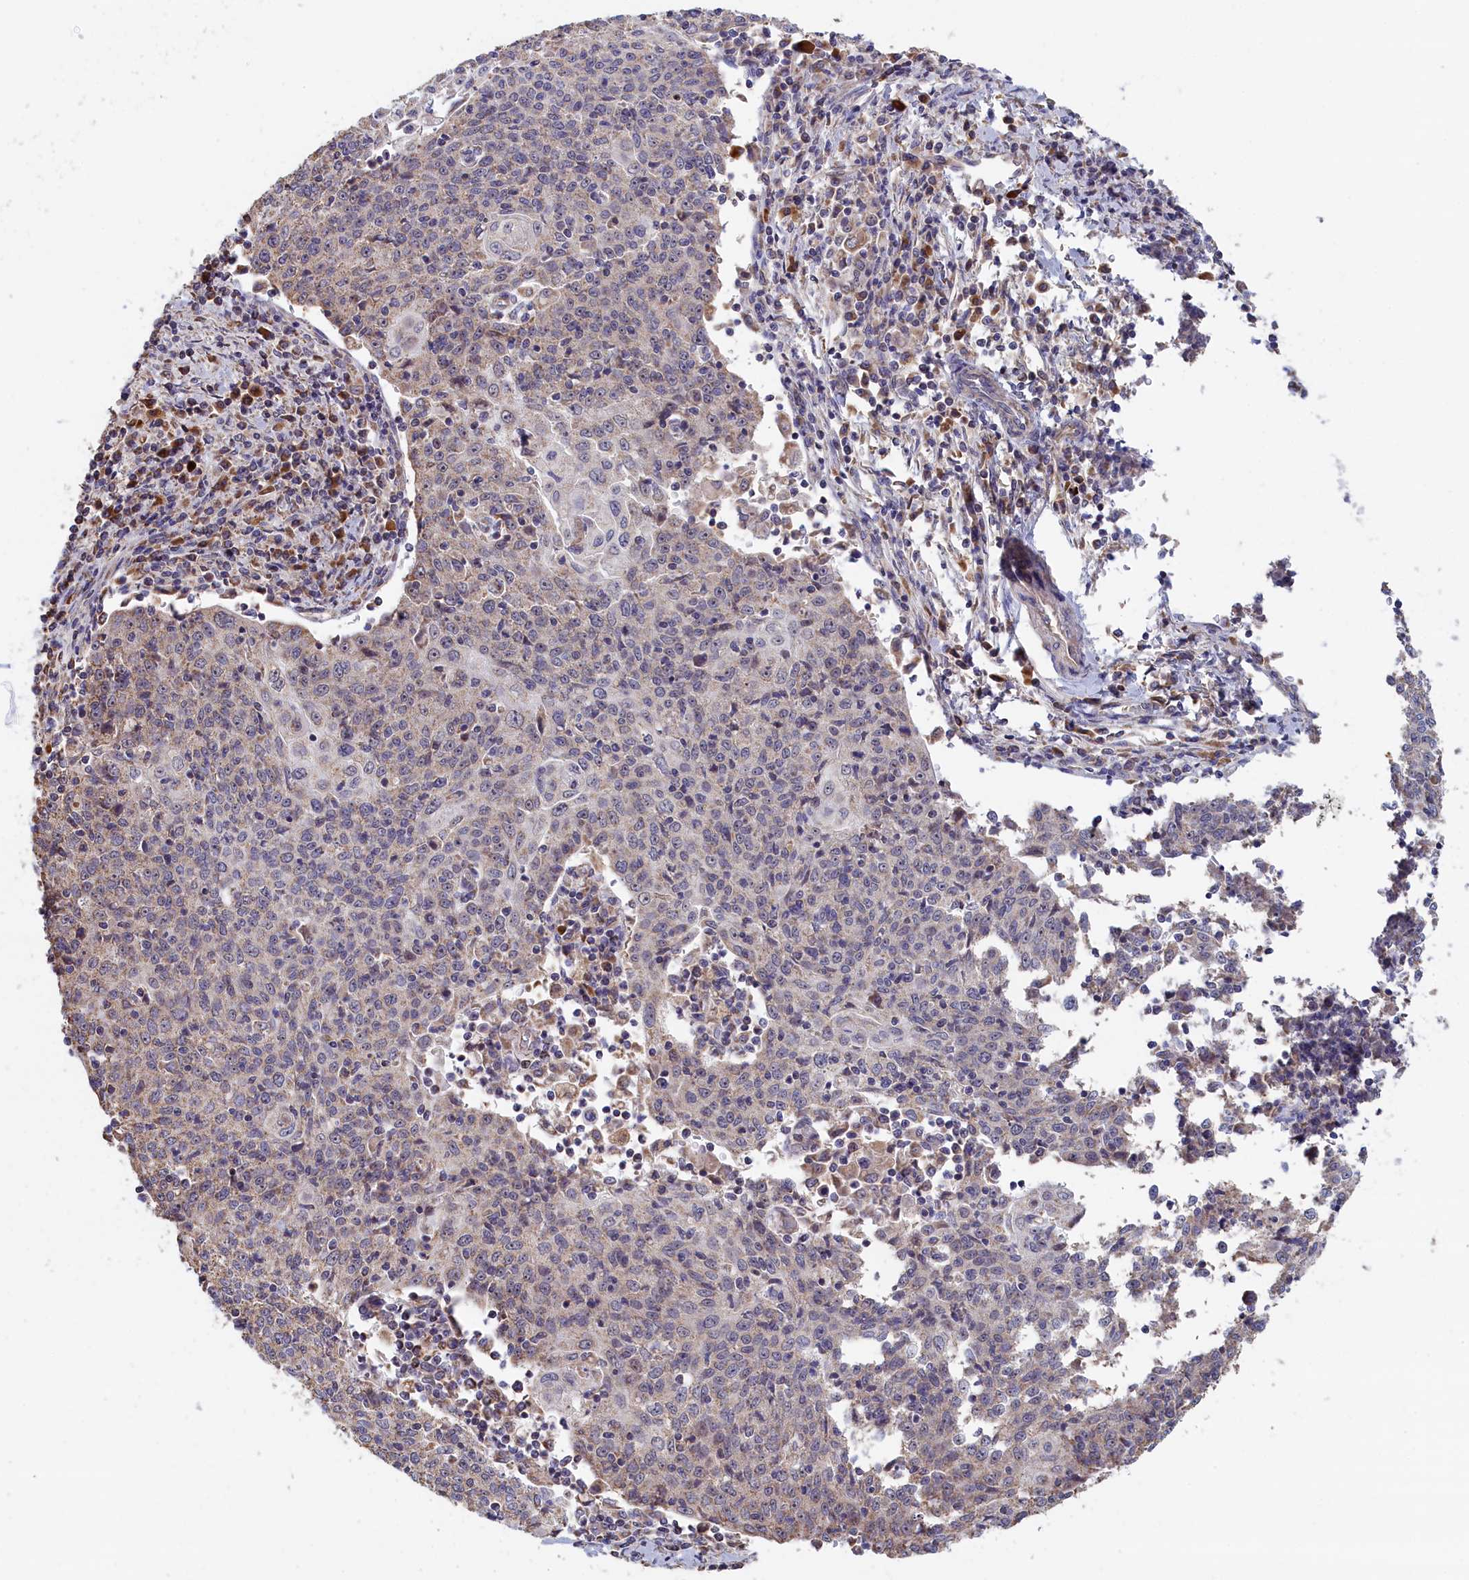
{"staining": {"intensity": "weak", "quantity": "<25%", "location": "cytoplasmic/membranous"}, "tissue": "cervical cancer", "cell_type": "Tumor cells", "image_type": "cancer", "snomed": [{"axis": "morphology", "description": "Squamous cell carcinoma, NOS"}, {"axis": "topography", "description": "Cervix"}], "caption": "A high-resolution image shows immunohistochemistry (IHC) staining of squamous cell carcinoma (cervical), which exhibits no significant staining in tumor cells.", "gene": "ZNF816", "patient": {"sex": "female", "age": 48}}